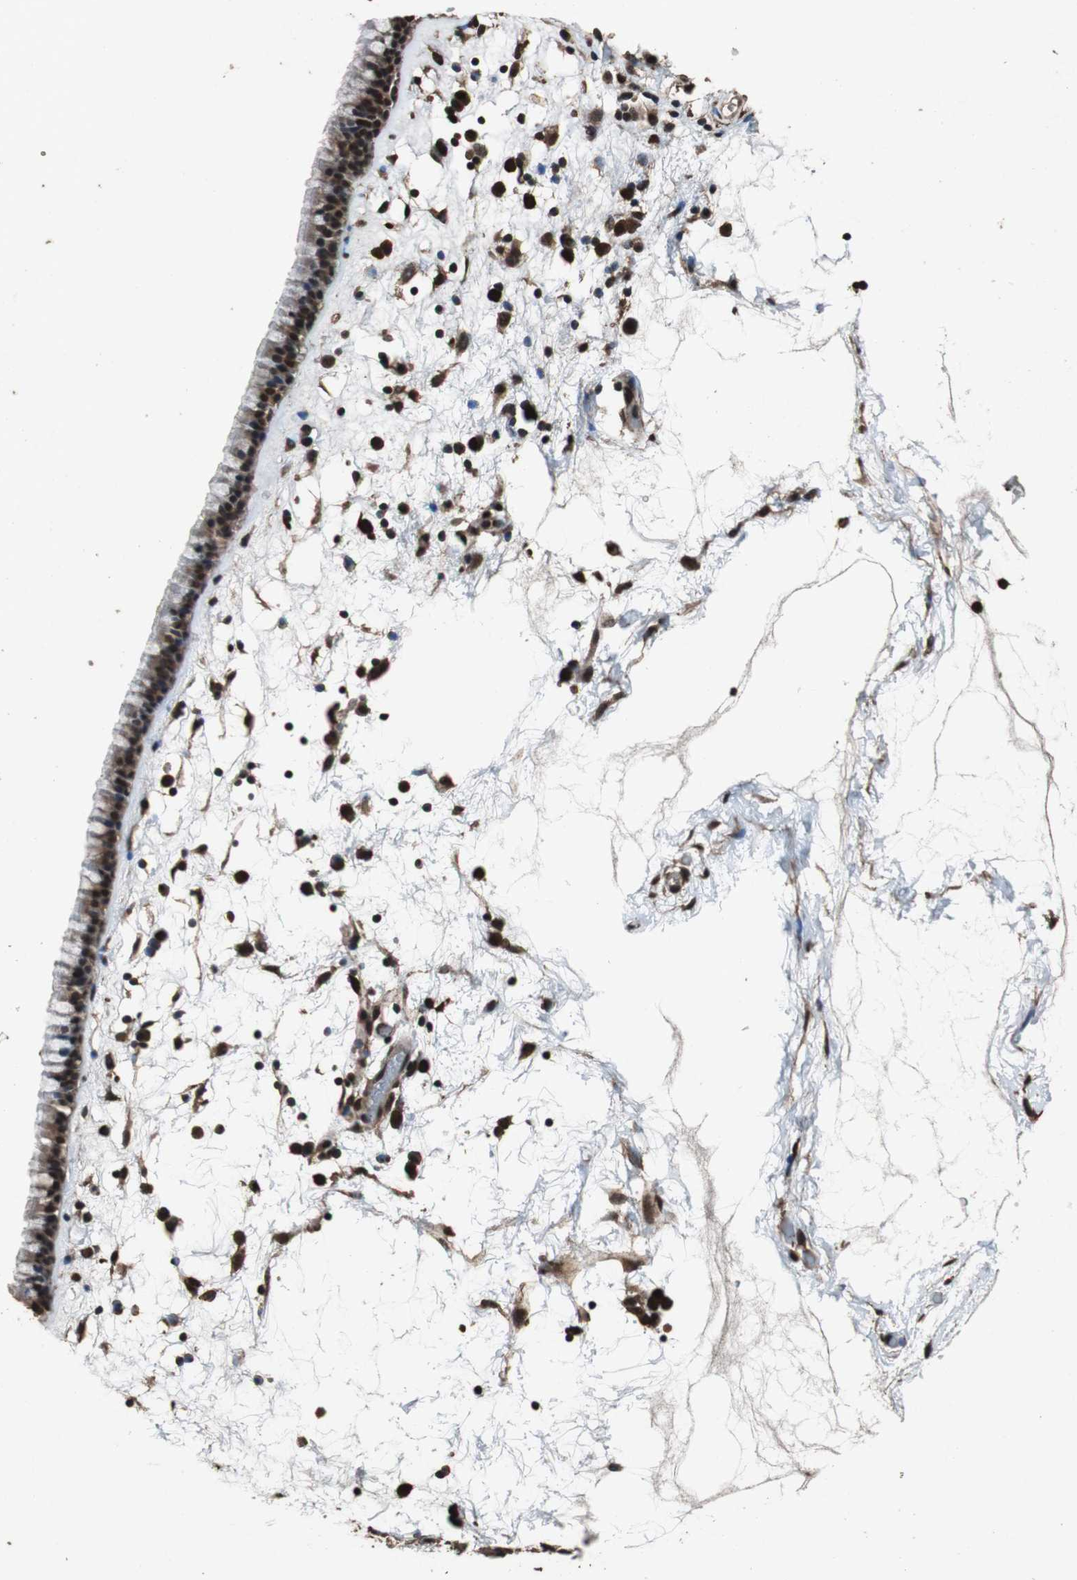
{"staining": {"intensity": "strong", "quantity": ">75%", "location": "cytoplasmic/membranous,nuclear"}, "tissue": "nasopharynx", "cell_type": "Respiratory epithelial cells", "image_type": "normal", "snomed": [{"axis": "morphology", "description": "Normal tissue, NOS"}, {"axis": "morphology", "description": "Inflammation, NOS"}, {"axis": "topography", "description": "Nasopharynx"}], "caption": "The immunohistochemical stain highlights strong cytoplasmic/membranous,nuclear expression in respiratory epithelial cells of benign nasopharynx.", "gene": "ZNF18", "patient": {"sex": "male", "age": 48}}